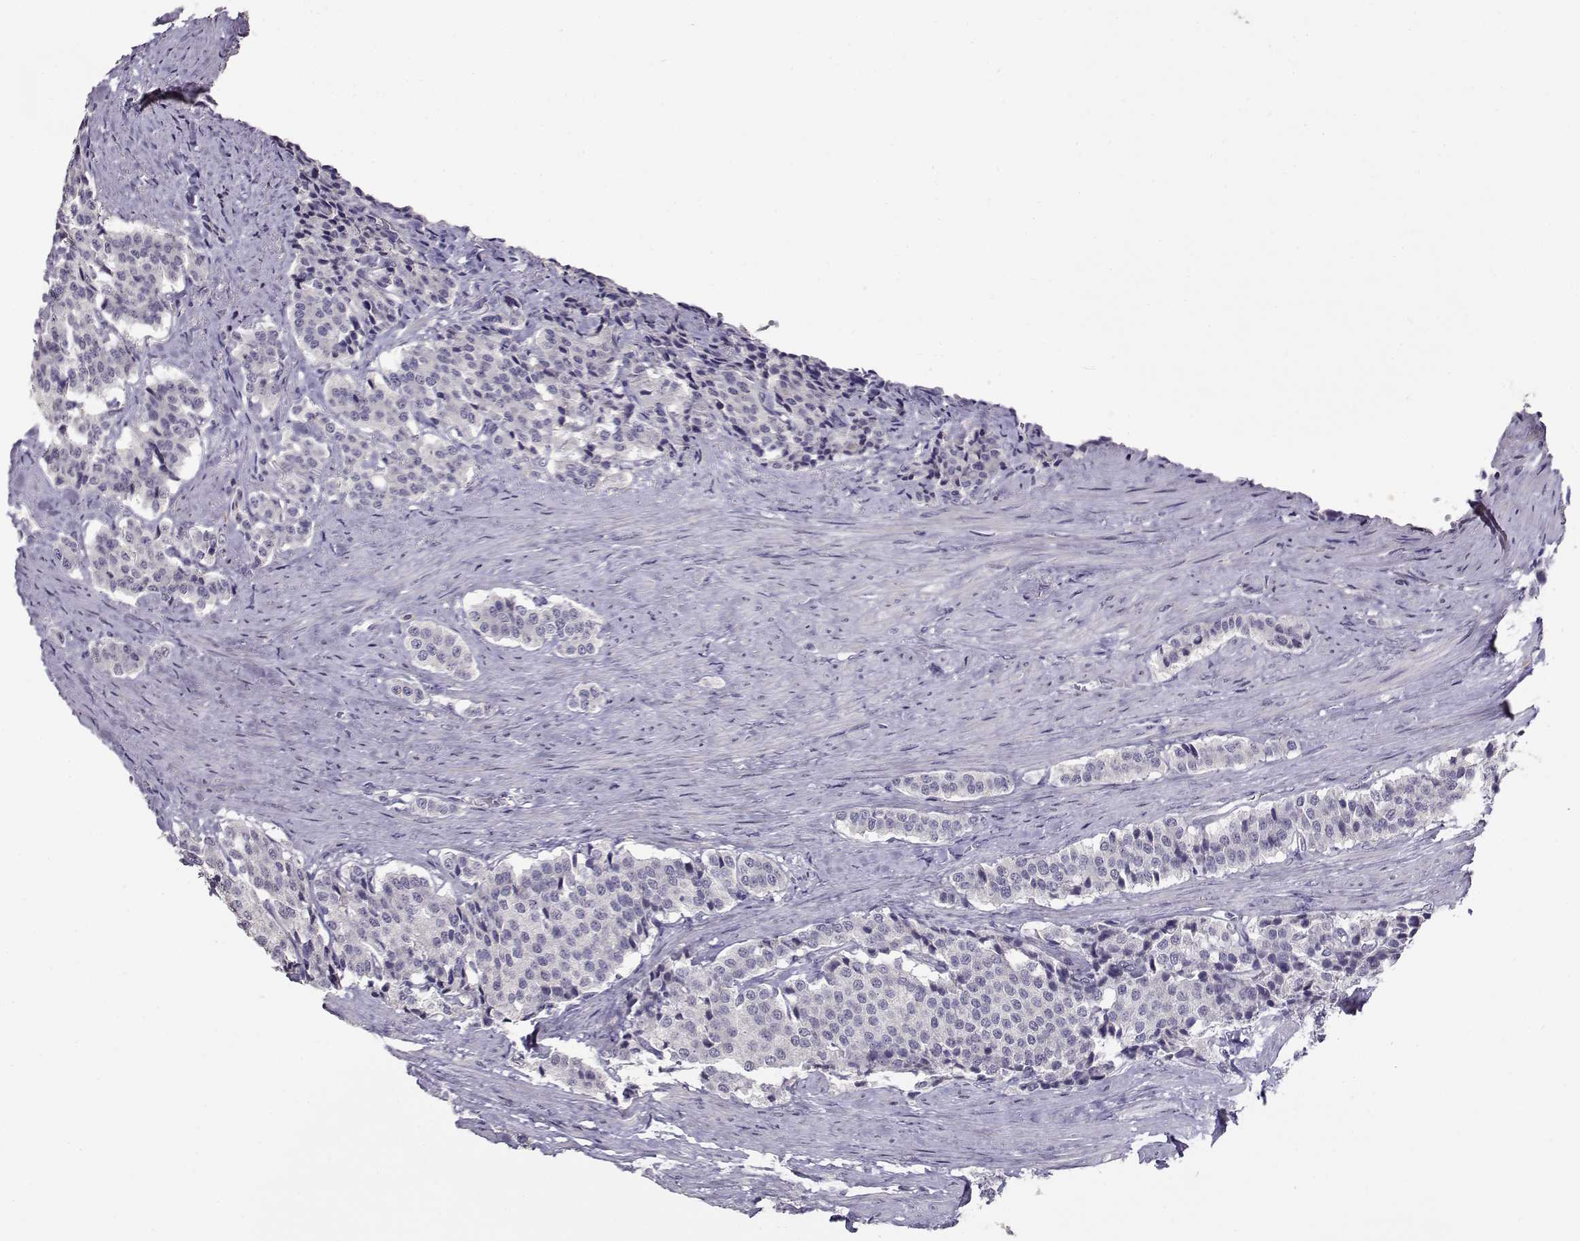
{"staining": {"intensity": "negative", "quantity": "none", "location": "none"}, "tissue": "carcinoid", "cell_type": "Tumor cells", "image_type": "cancer", "snomed": [{"axis": "morphology", "description": "Carcinoid, malignant, NOS"}, {"axis": "topography", "description": "Small intestine"}], "caption": "Carcinoid stained for a protein using immunohistochemistry (IHC) reveals no staining tumor cells.", "gene": "RHOXF2", "patient": {"sex": "female", "age": 58}}